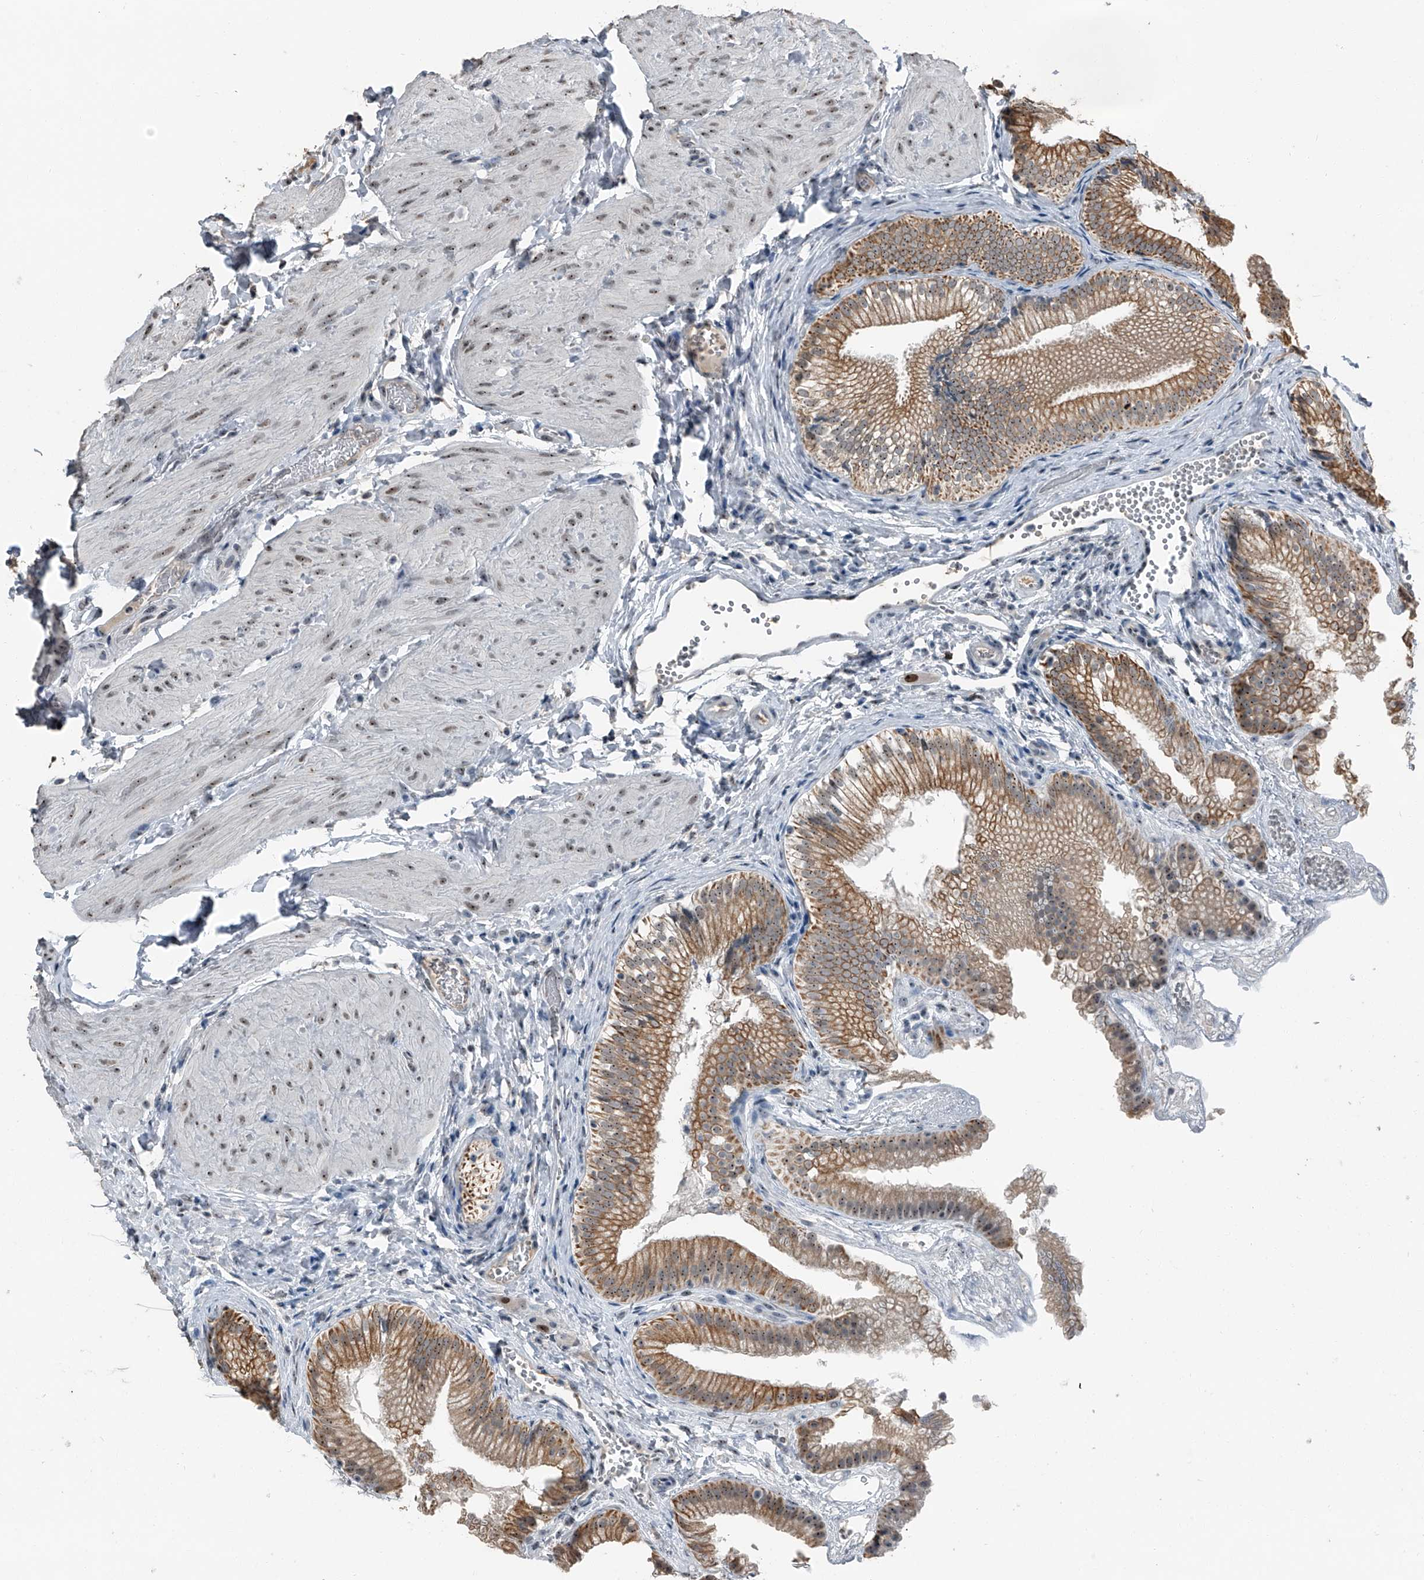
{"staining": {"intensity": "moderate", "quantity": ">75%", "location": "cytoplasmic/membranous,nuclear"}, "tissue": "gallbladder", "cell_type": "Glandular cells", "image_type": "normal", "snomed": [{"axis": "morphology", "description": "Normal tissue, NOS"}, {"axis": "topography", "description": "Gallbladder"}], "caption": "Immunohistochemistry photomicrograph of normal gallbladder: human gallbladder stained using immunohistochemistry (IHC) shows medium levels of moderate protein expression localized specifically in the cytoplasmic/membranous,nuclear of glandular cells, appearing as a cytoplasmic/membranous,nuclear brown color.", "gene": "TCOF1", "patient": {"sex": "female", "age": 30}}